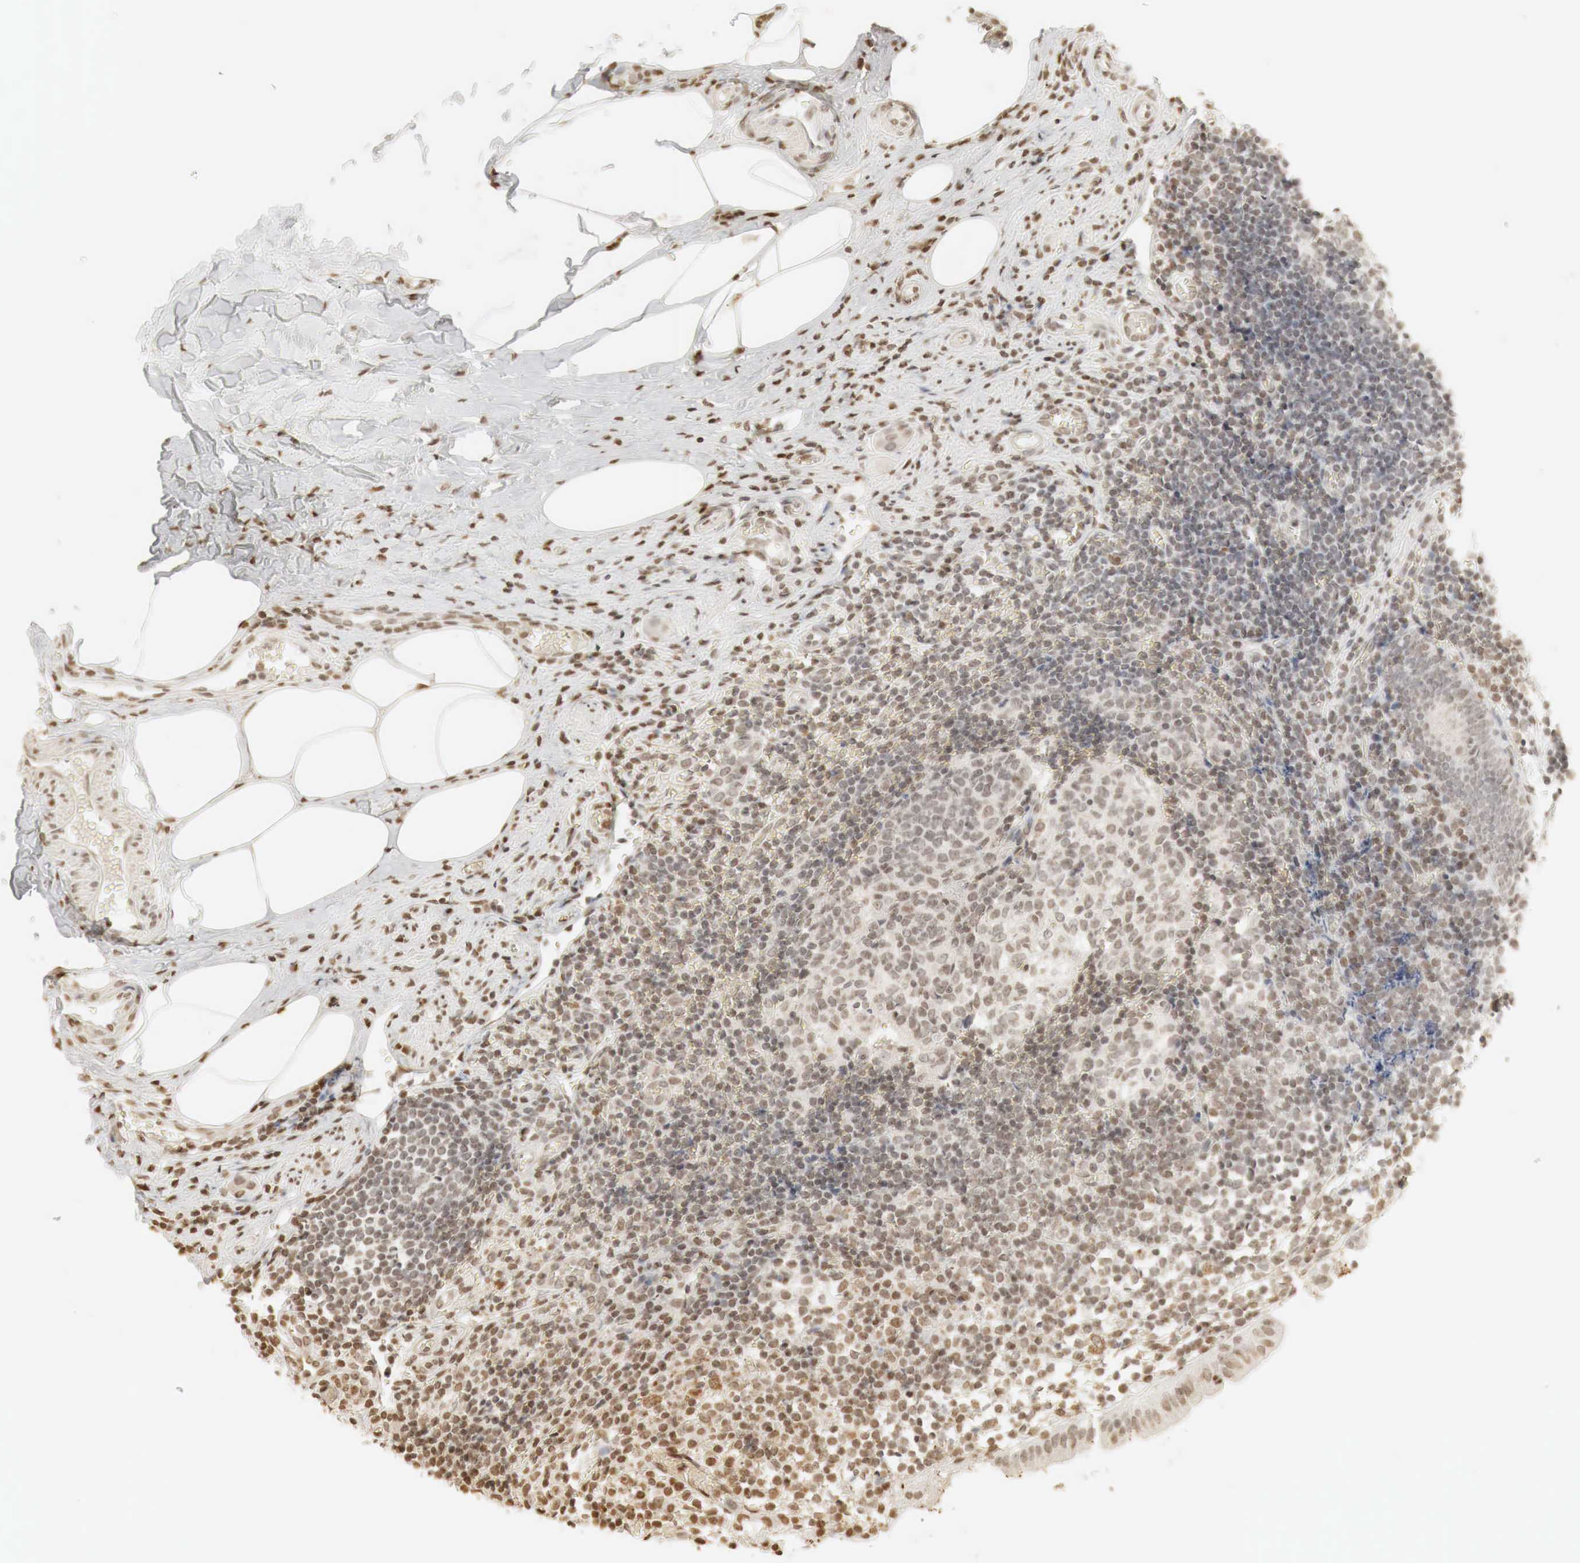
{"staining": {"intensity": "moderate", "quantity": "25%-75%", "location": "cytoplasmic/membranous,nuclear"}, "tissue": "appendix", "cell_type": "Glandular cells", "image_type": "normal", "snomed": [{"axis": "morphology", "description": "Normal tissue, NOS"}, {"axis": "topography", "description": "Appendix"}], "caption": "IHC micrograph of benign appendix: appendix stained using immunohistochemistry displays medium levels of moderate protein expression localized specifically in the cytoplasmic/membranous,nuclear of glandular cells, appearing as a cytoplasmic/membranous,nuclear brown color.", "gene": "ERBB4", "patient": {"sex": "male", "age": 25}}